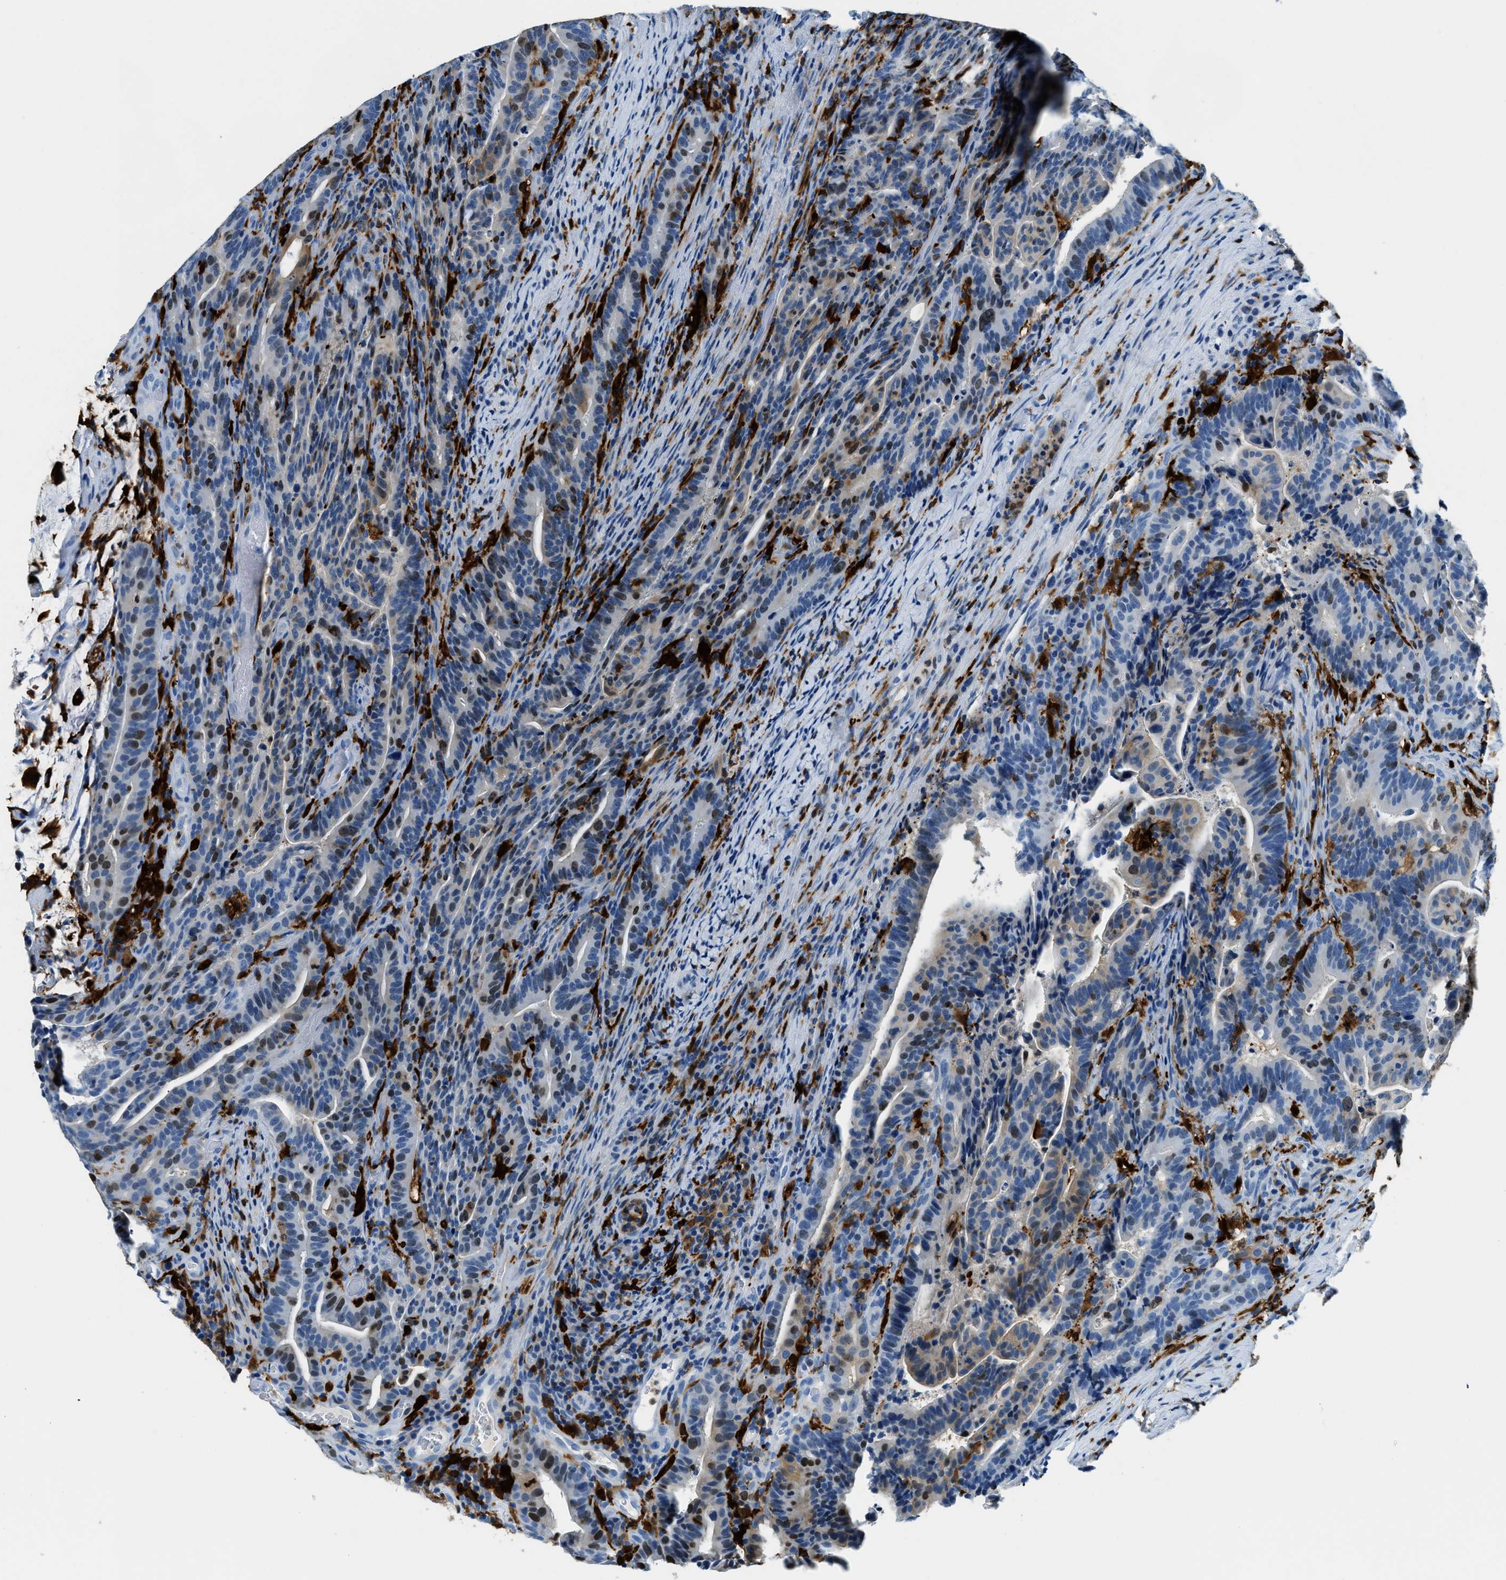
{"staining": {"intensity": "weak", "quantity": "<25%", "location": "nuclear"}, "tissue": "colorectal cancer", "cell_type": "Tumor cells", "image_type": "cancer", "snomed": [{"axis": "morphology", "description": "Adenocarcinoma, NOS"}, {"axis": "topography", "description": "Colon"}], "caption": "This is a photomicrograph of immunohistochemistry (IHC) staining of colorectal adenocarcinoma, which shows no positivity in tumor cells.", "gene": "CAPG", "patient": {"sex": "female", "age": 66}}